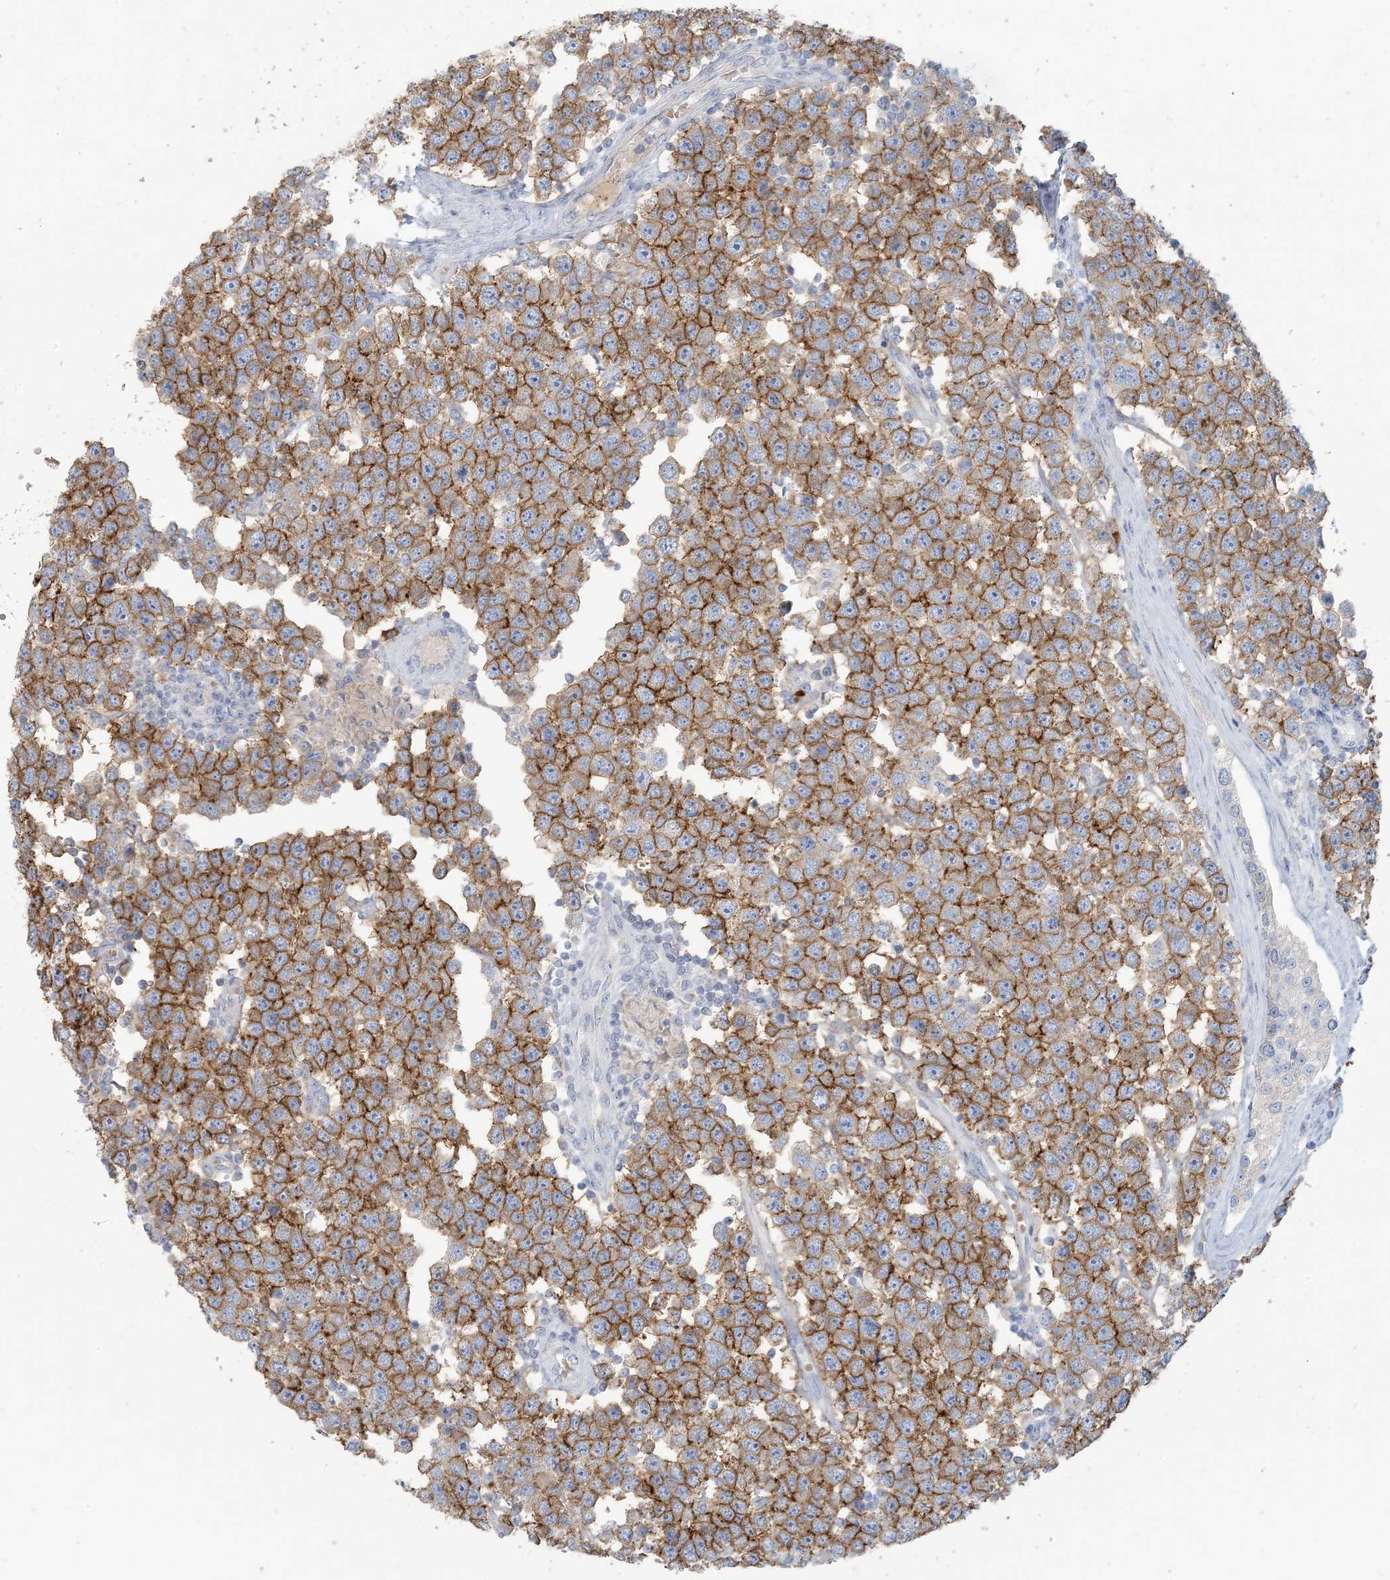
{"staining": {"intensity": "moderate", "quantity": ">75%", "location": "cytoplasmic/membranous"}, "tissue": "testis cancer", "cell_type": "Tumor cells", "image_type": "cancer", "snomed": [{"axis": "morphology", "description": "Seminoma, NOS"}, {"axis": "topography", "description": "Testis"}], "caption": "Protein expression analysis of human testis seminoma reveals moderate cytoplasmic/membranous staining in approximately >75% of tumor cells.", "gene": "SCML1", "patient": {"sex": "male", "age": 28}}